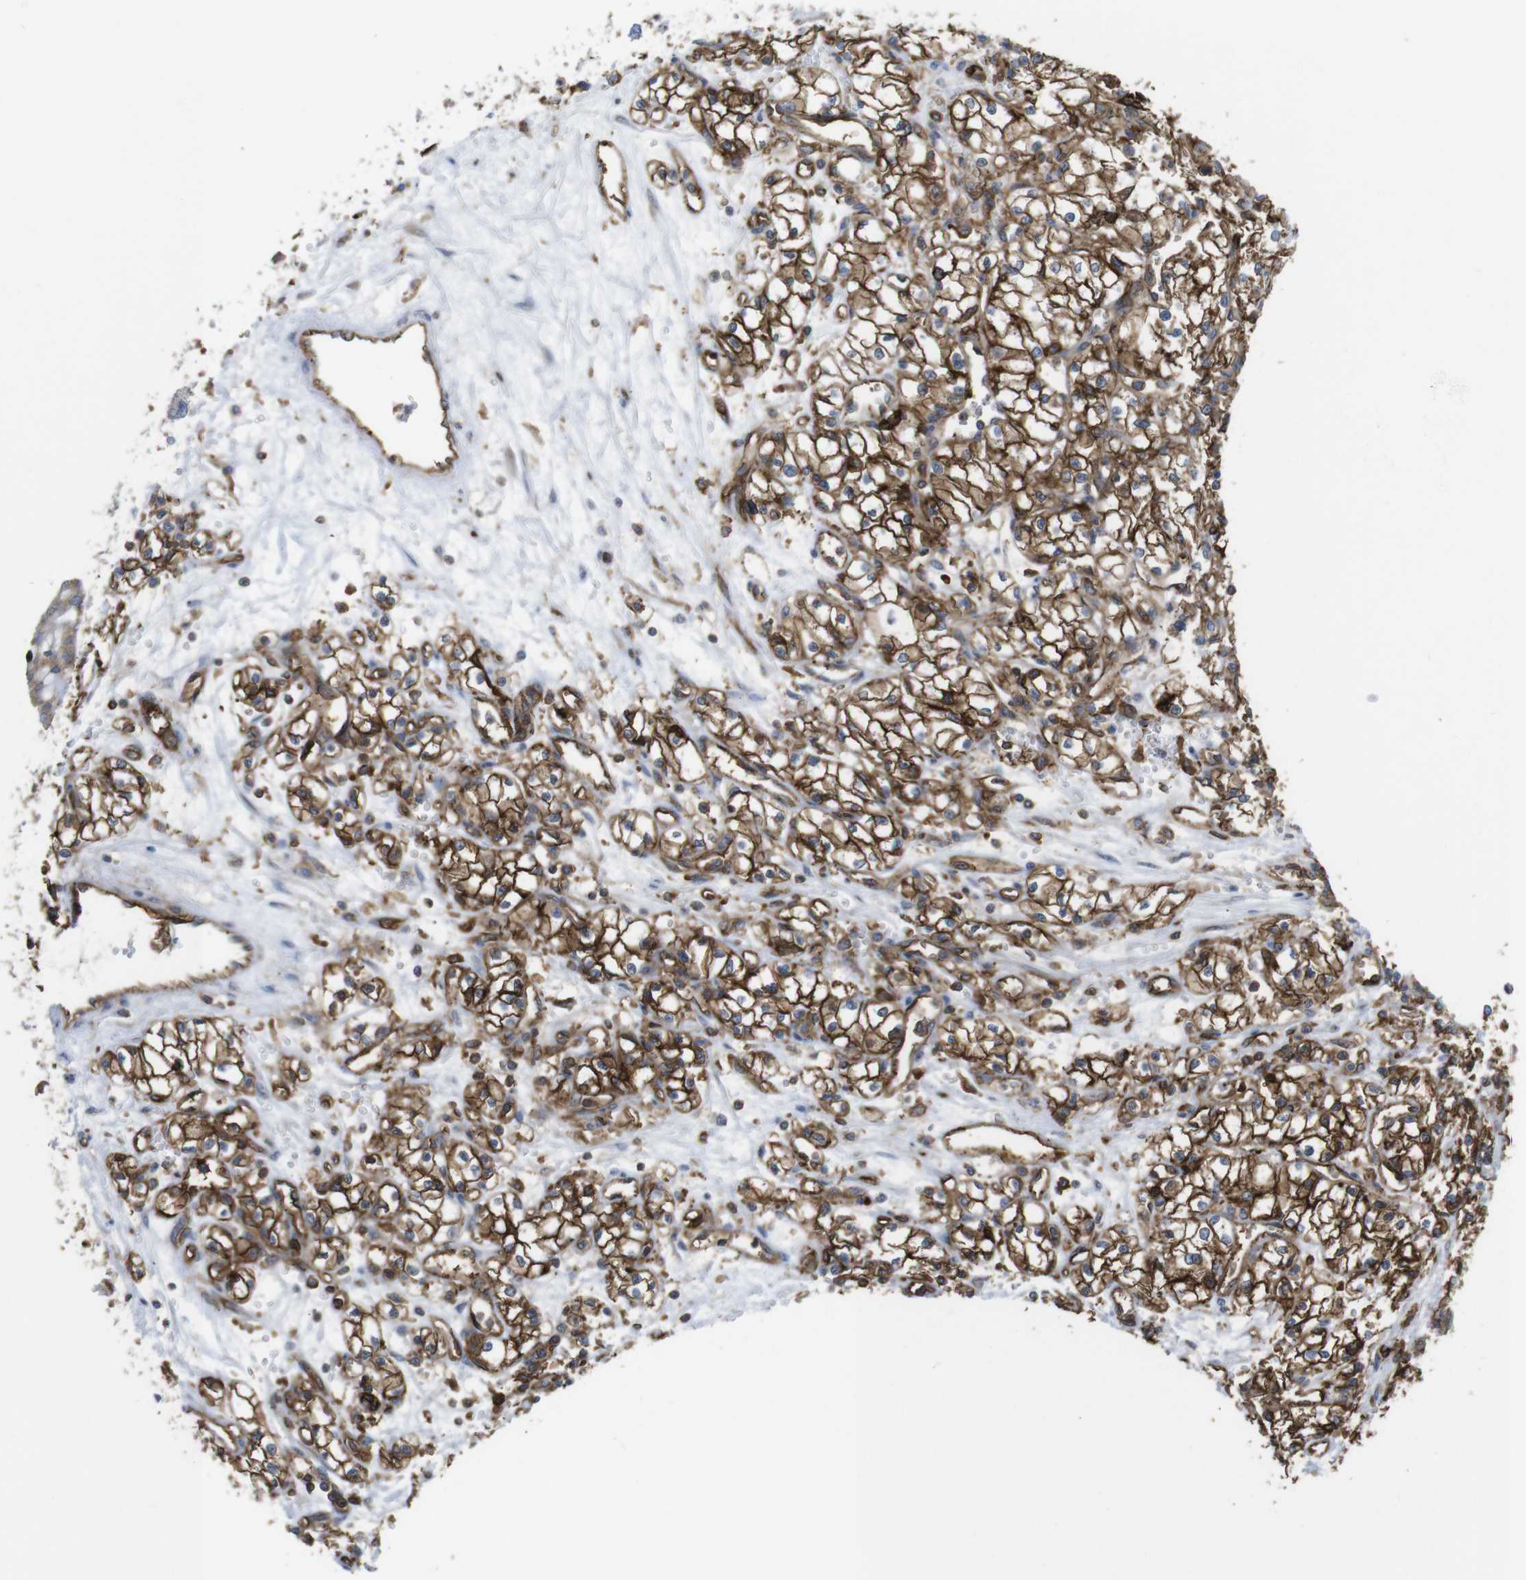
{"staining": {"intensity": "strong", "quantity": ">75%", "location": "cytoplasmic/membranous"}, "tissue": "renal cancer", "cell_type": "Tumor cells", "image_type": "cancer", "snomed": [{"axis": "morphology", "description": "Normal tissue, NOS"}, {"axis": "morphology", "description": "Adenocarcinoma, NOS"}, {"axis": "topography", "description": "Kidney"}], "caption": "A histopathology image of renal adenocarcinoma stained for a protein reveals strong cytoplasmic/membranous brown staining in tumor cells.", "gene": "CCR6", "patient": {"sex": "male", "age": 59}}